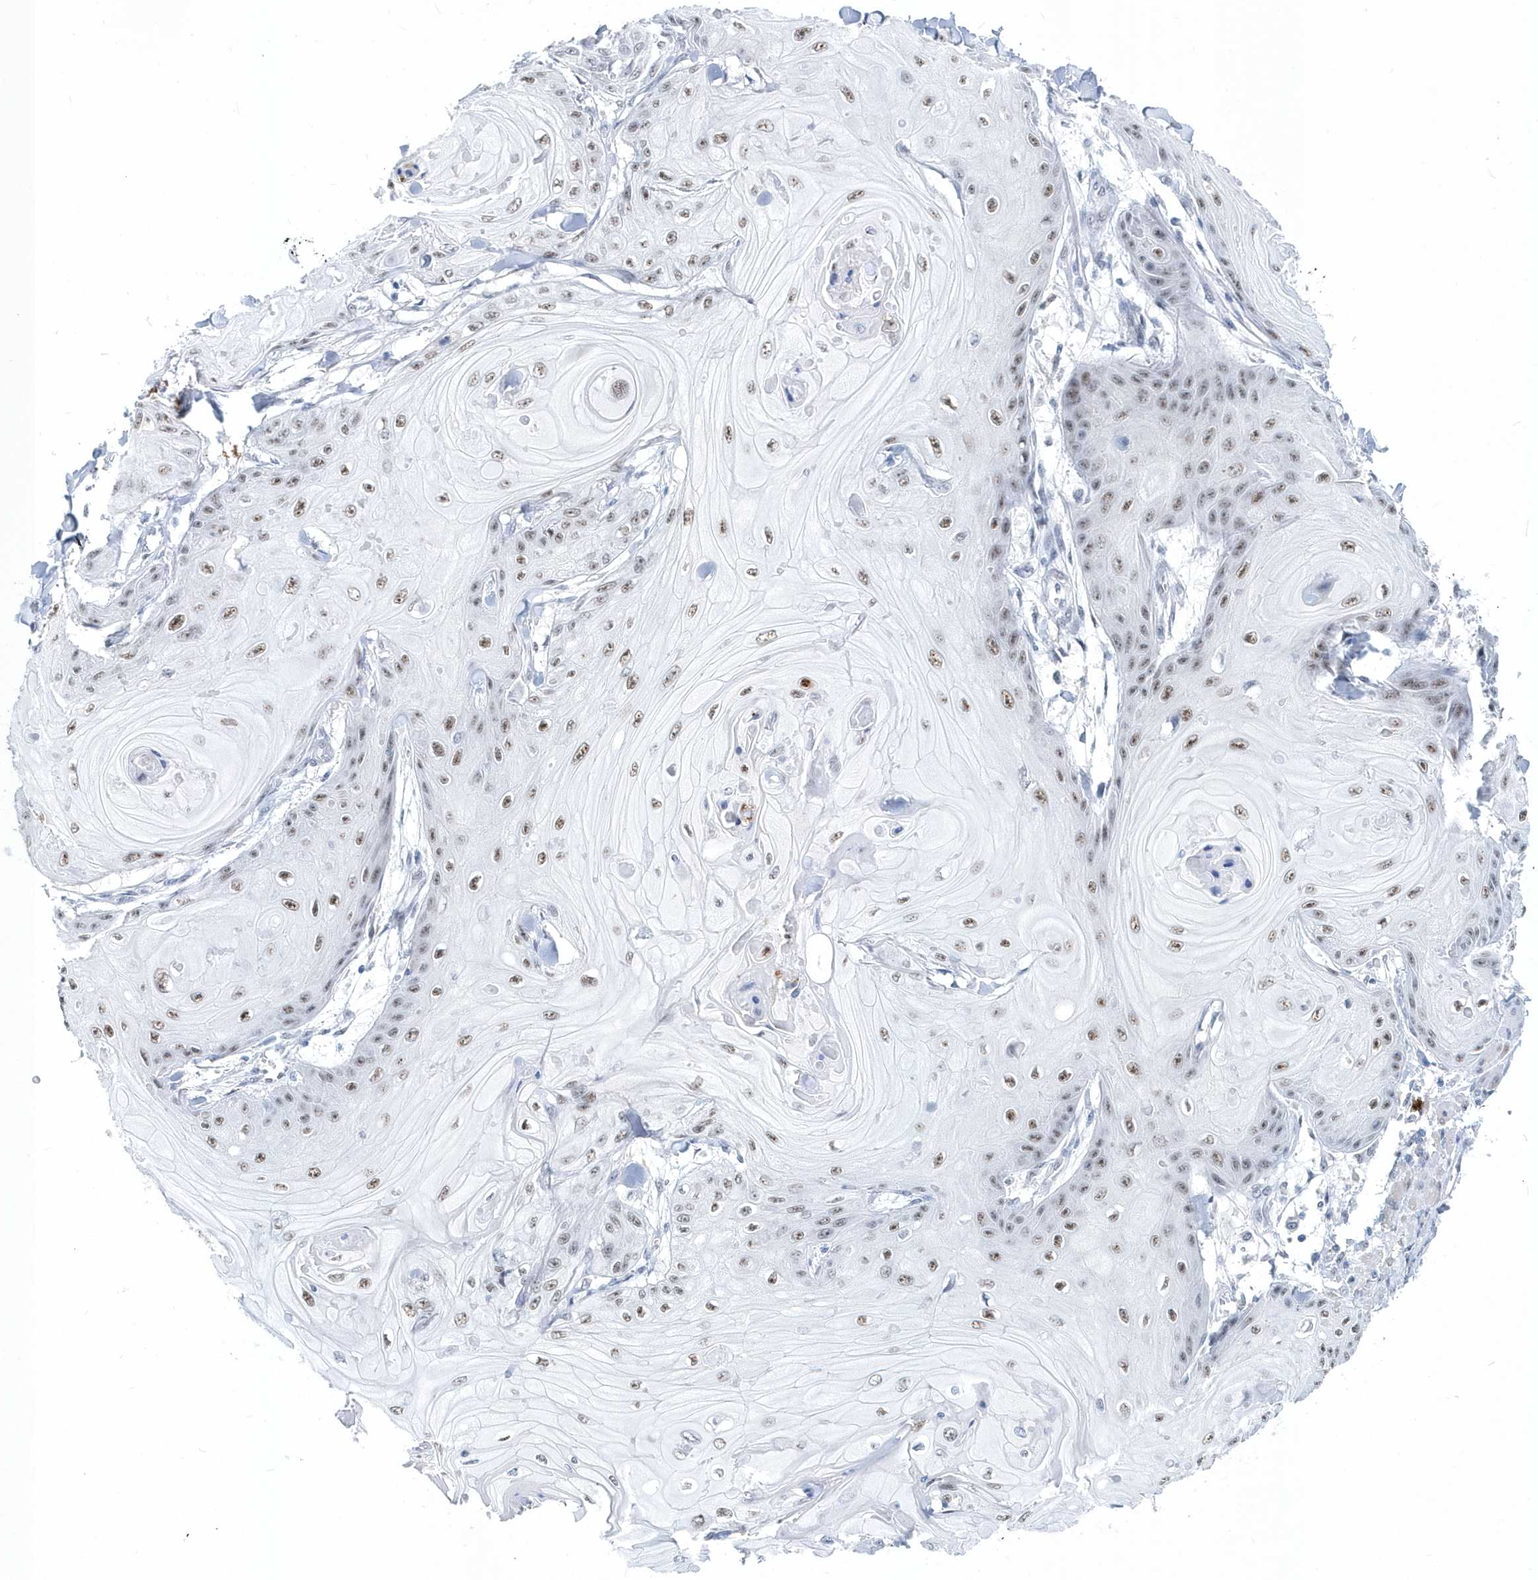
{"staining": {"intensity": "weak", "quantity": ">75%", "location": "nuclear"}, "tissue": "skin cancer", "cell_type": "Tumor cells", "image_type": "cancer", "snomed": [{"axis": "morphology", "description": "Squamous cell carcinoma, NOS"}, {"axis": "topography", "description": "Skin"}], "caption": "Tumor cells show low levels of weak nuclear positivity in approximately >75% of cells in human skin cancer (squamous cell carcinoma).", "gene": "ASCL4", "patient": {"sex": "male", "age": 74}}